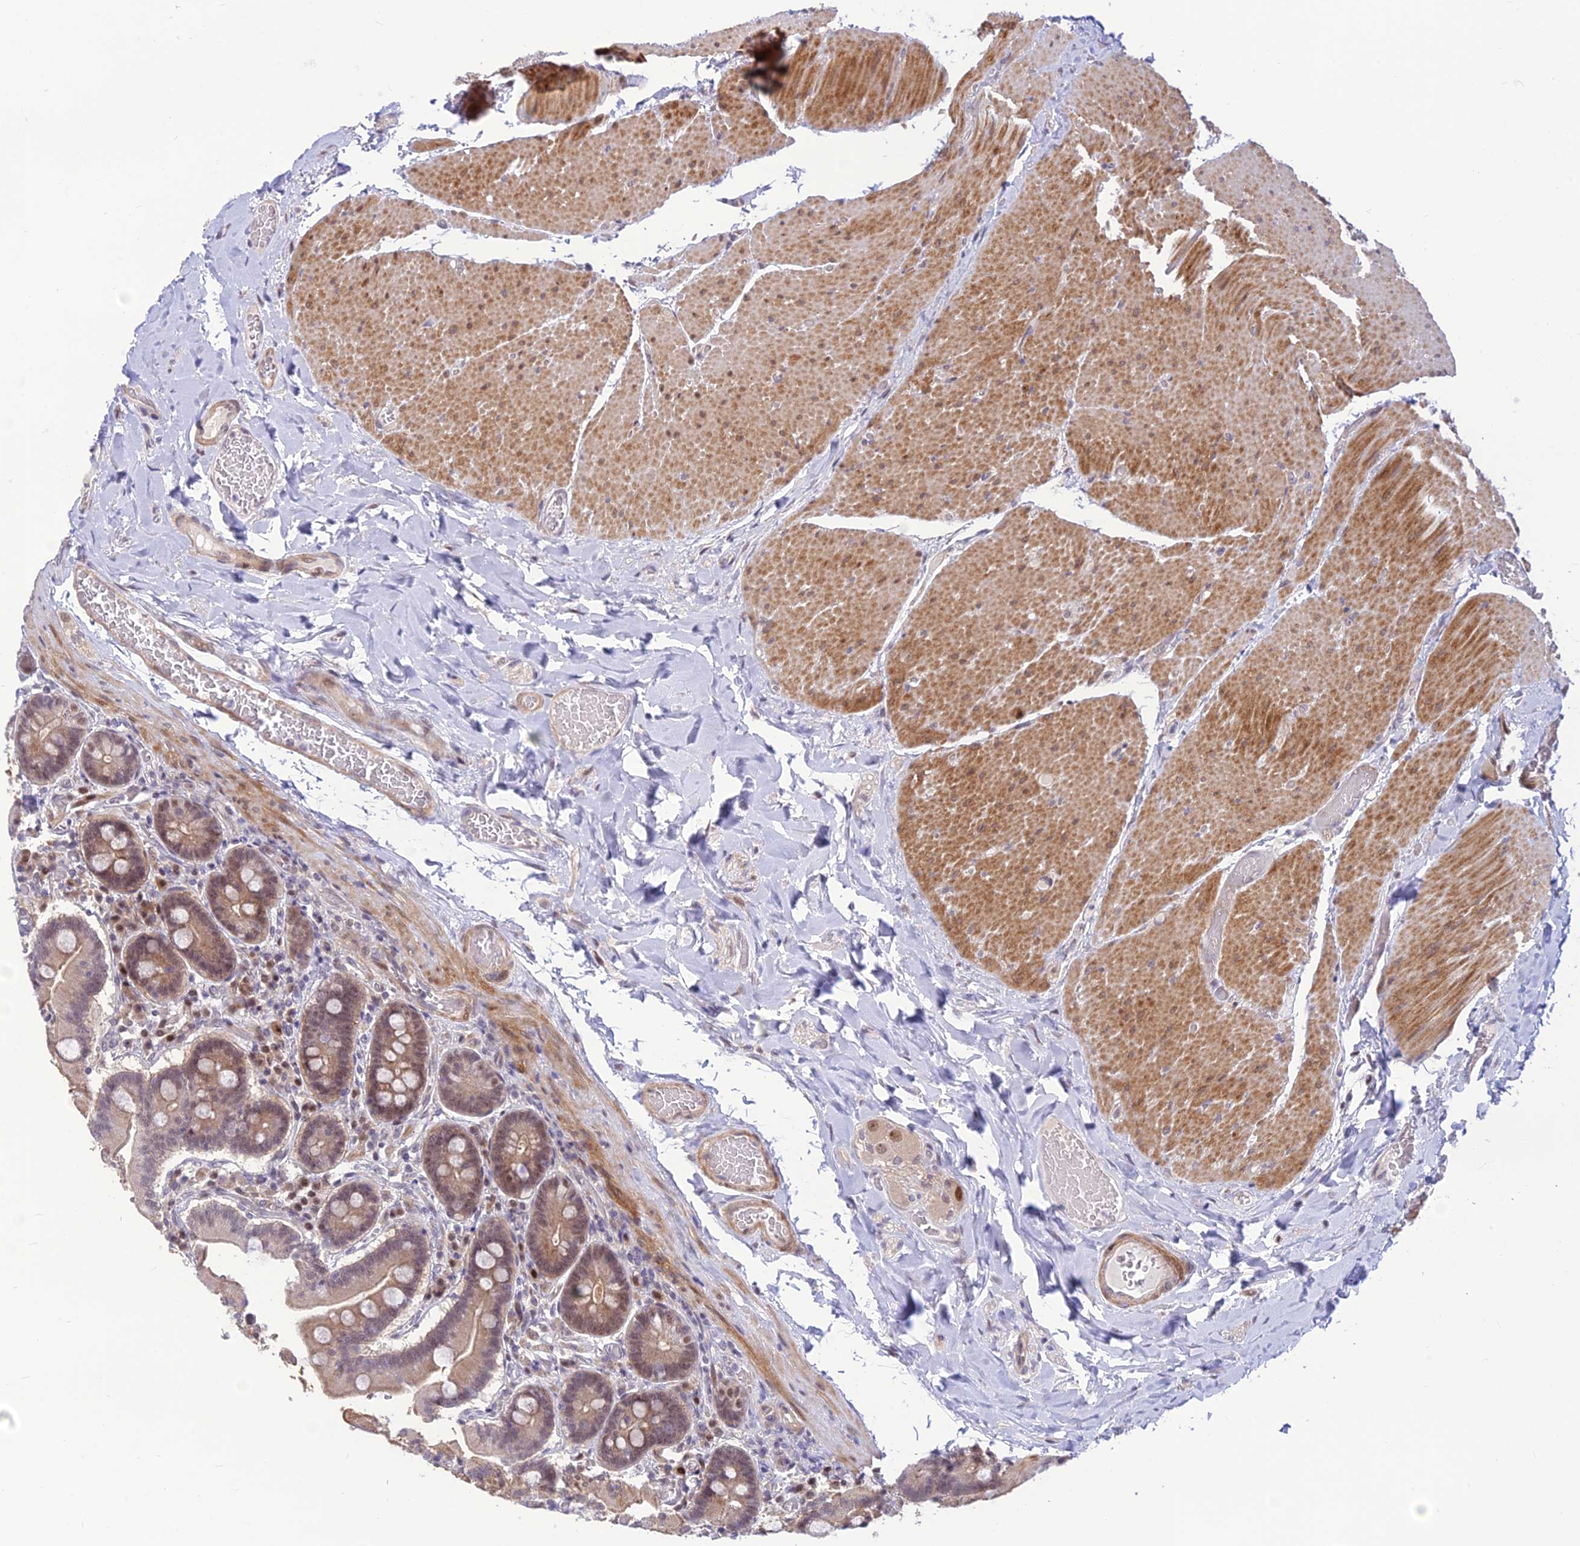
{"staining": {"intensity": "moderate", "quantity": ">75%", "location": "cytoplasmic/membranous,nuclear"}, "tissue": "duodenum", "cell_type": "Glandular cells", "image_type": "normal", "snomed": [{"axis": "morphology", "description": "Normal tissue, NOS"}, {"axis": "topography", "description": "Duodenum"}], "caption": "A photomicrograph showing moderate cytoplasmic/membranous,nuclear staining in about >75% of glandular cells in benign duodenum, as visualized by brown immunohistochemical staining.", "gene": "ASPDH", "patient": {"sex": "female", "age": 62}}